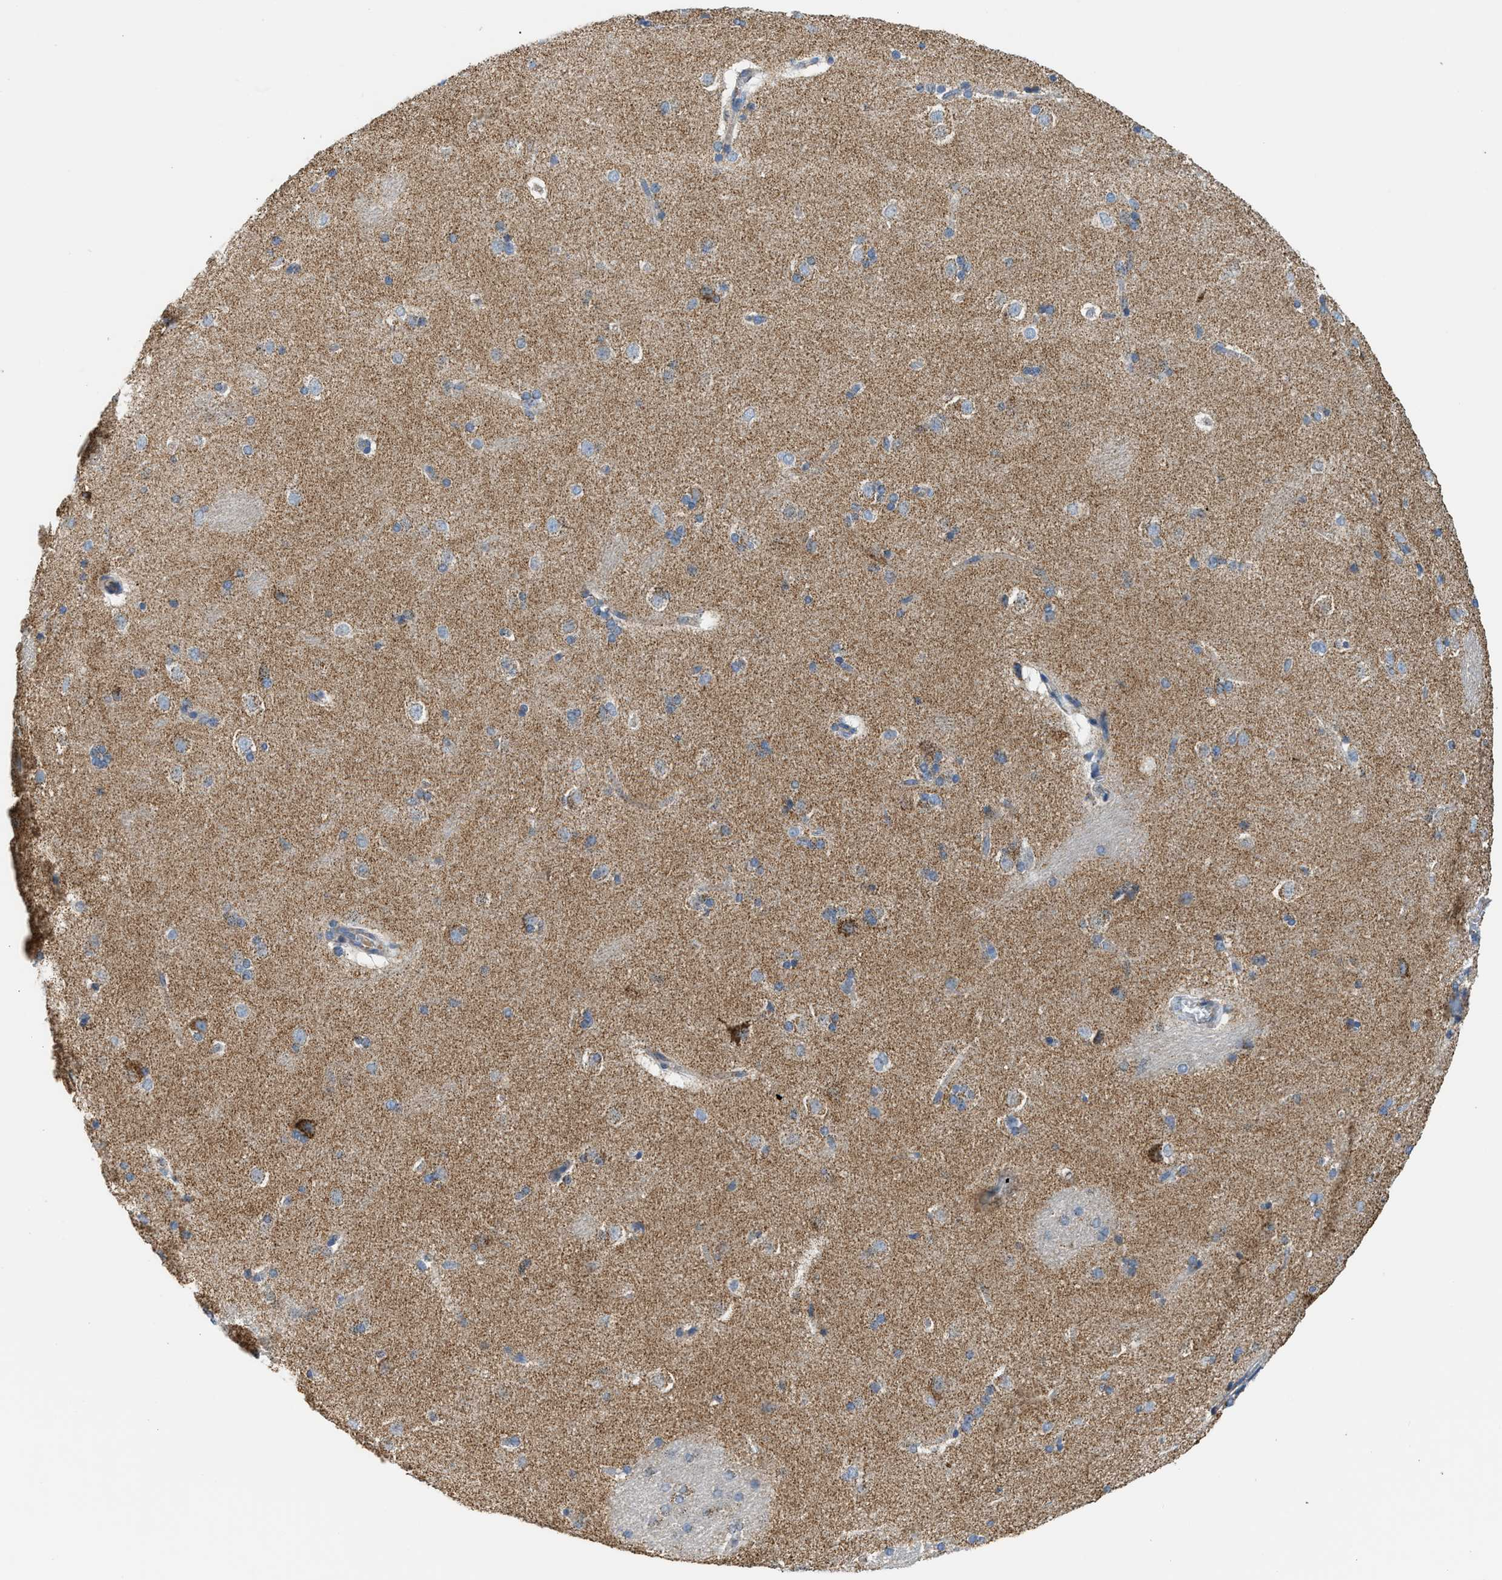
{"staining": {"intensity": "moderate", "quantity": "<25%", "location": "cytoplasmic/membranous"}, "tissue": "caudate", "cell_type": "Glial cells", "image_type": "normal", "snomed": [{"axis": "morphology", "description": "Normal tissue, NOS"}, {"axis": "topography", "description": "Lateral ventricle wall"}], "caption": "Moderate cytoplasmic/membranous positivity for a protein is appreciated in approximately <25% of glial cells of unremarkable caudate using immunohistochemistry (IHC).", "gene": "GOT2", "patient": {"sex": "female", "age": 19}}